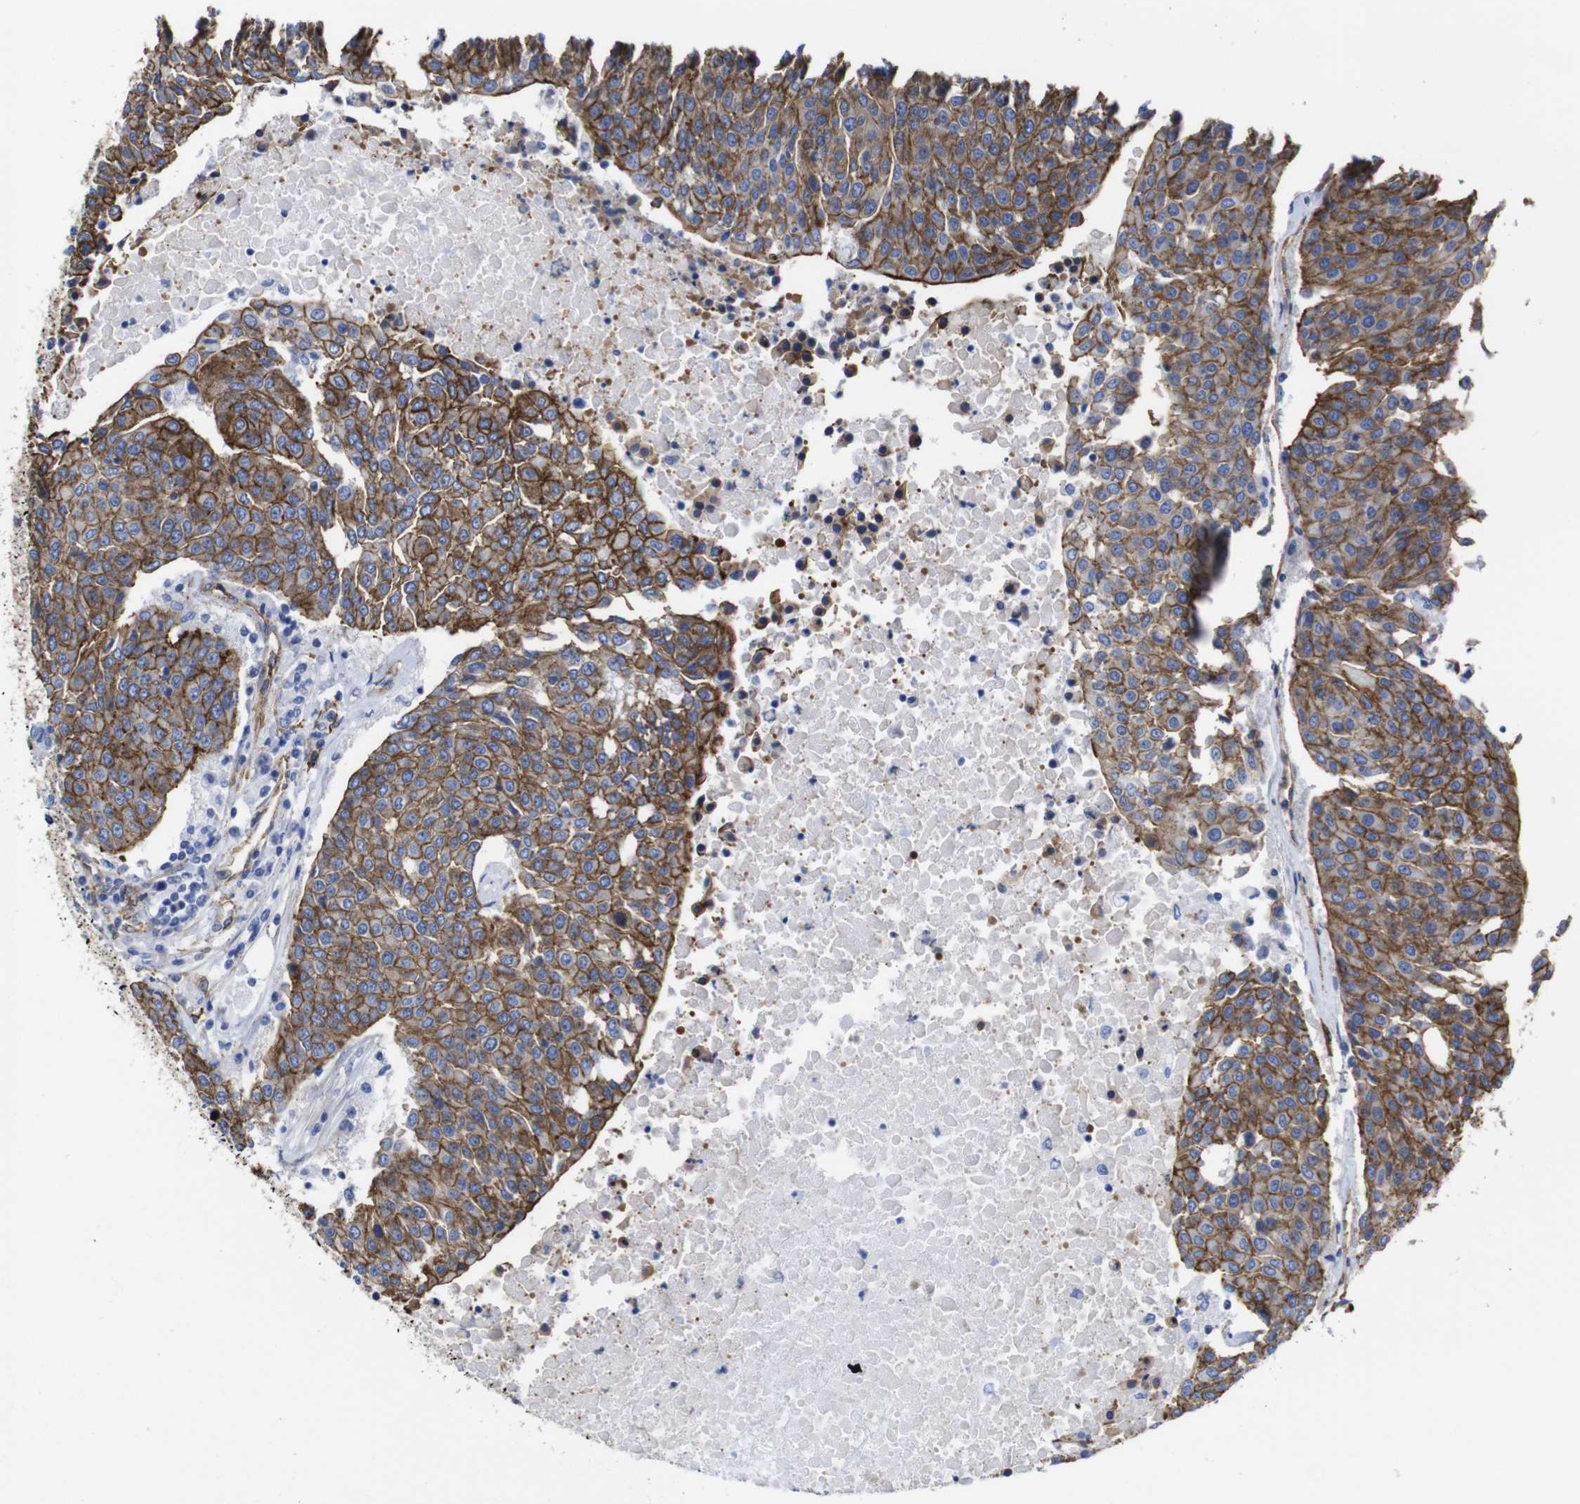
{"staining": {"intensity": "strong", "quantity": ">75%", "location": "cytoplasmic/membranous"}, "tissue": "urothelial cancer", "cell_type": "Tumor cells", "image_type": "cancer", "snomed": [{"axis": "morphology", "description": "Urothelial carcinoma, High grade"}, {"axis": "topography", "description": "Urinary bladder"}], "caption": "Approximately >75% of tumor cells in urothelial cancer show strong cytoplasmic/membranous protein staining as visualized by brown immunohistochemical staining.", "gene": "SPTBN1", "patient": {"sex": "female", "age": 85}}